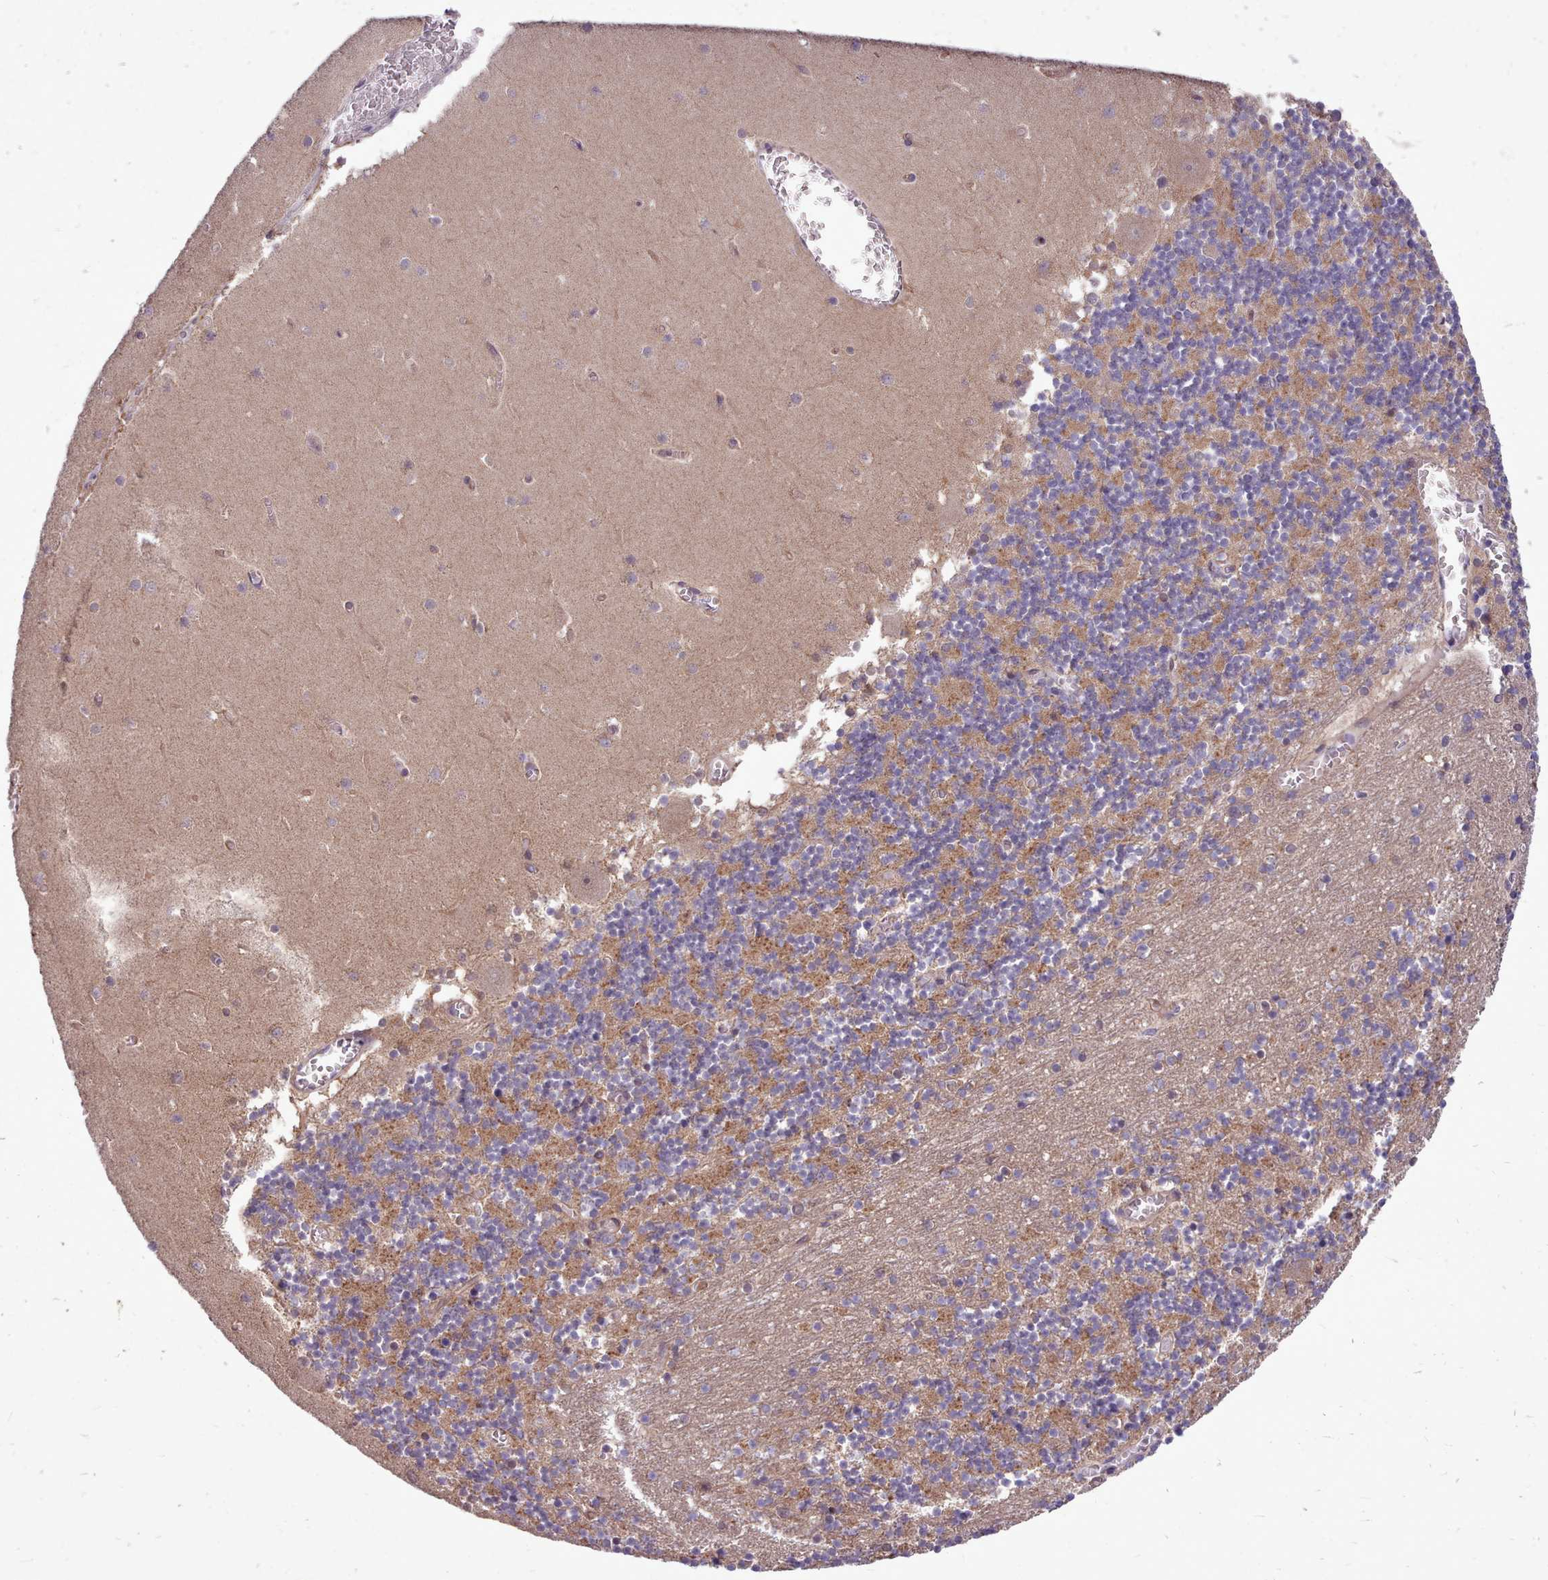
{"staining": {"intensity": "moderate", "quantity": "25%-75%", "location": "cytoplasmic/membranous"}, "tissue": "cerebellum", "cell_type": "Cells in granular layer", "image_type": "normal", "snomed": [{"axis": "morphology", "description": "Normal tissue, NOS"}, {"axis": "topography", "description": "Cerebellum"}], "caption": "An immunohistochemistry (IHC) micrograph of unremarkable tissue is shown. Protein staining in brown labels moderate cytoplasmic/membranous positivity in cerebellum within cells in granular layer.", "gene": "AHCY", "patient": {"sex": "female", "age": 28}}